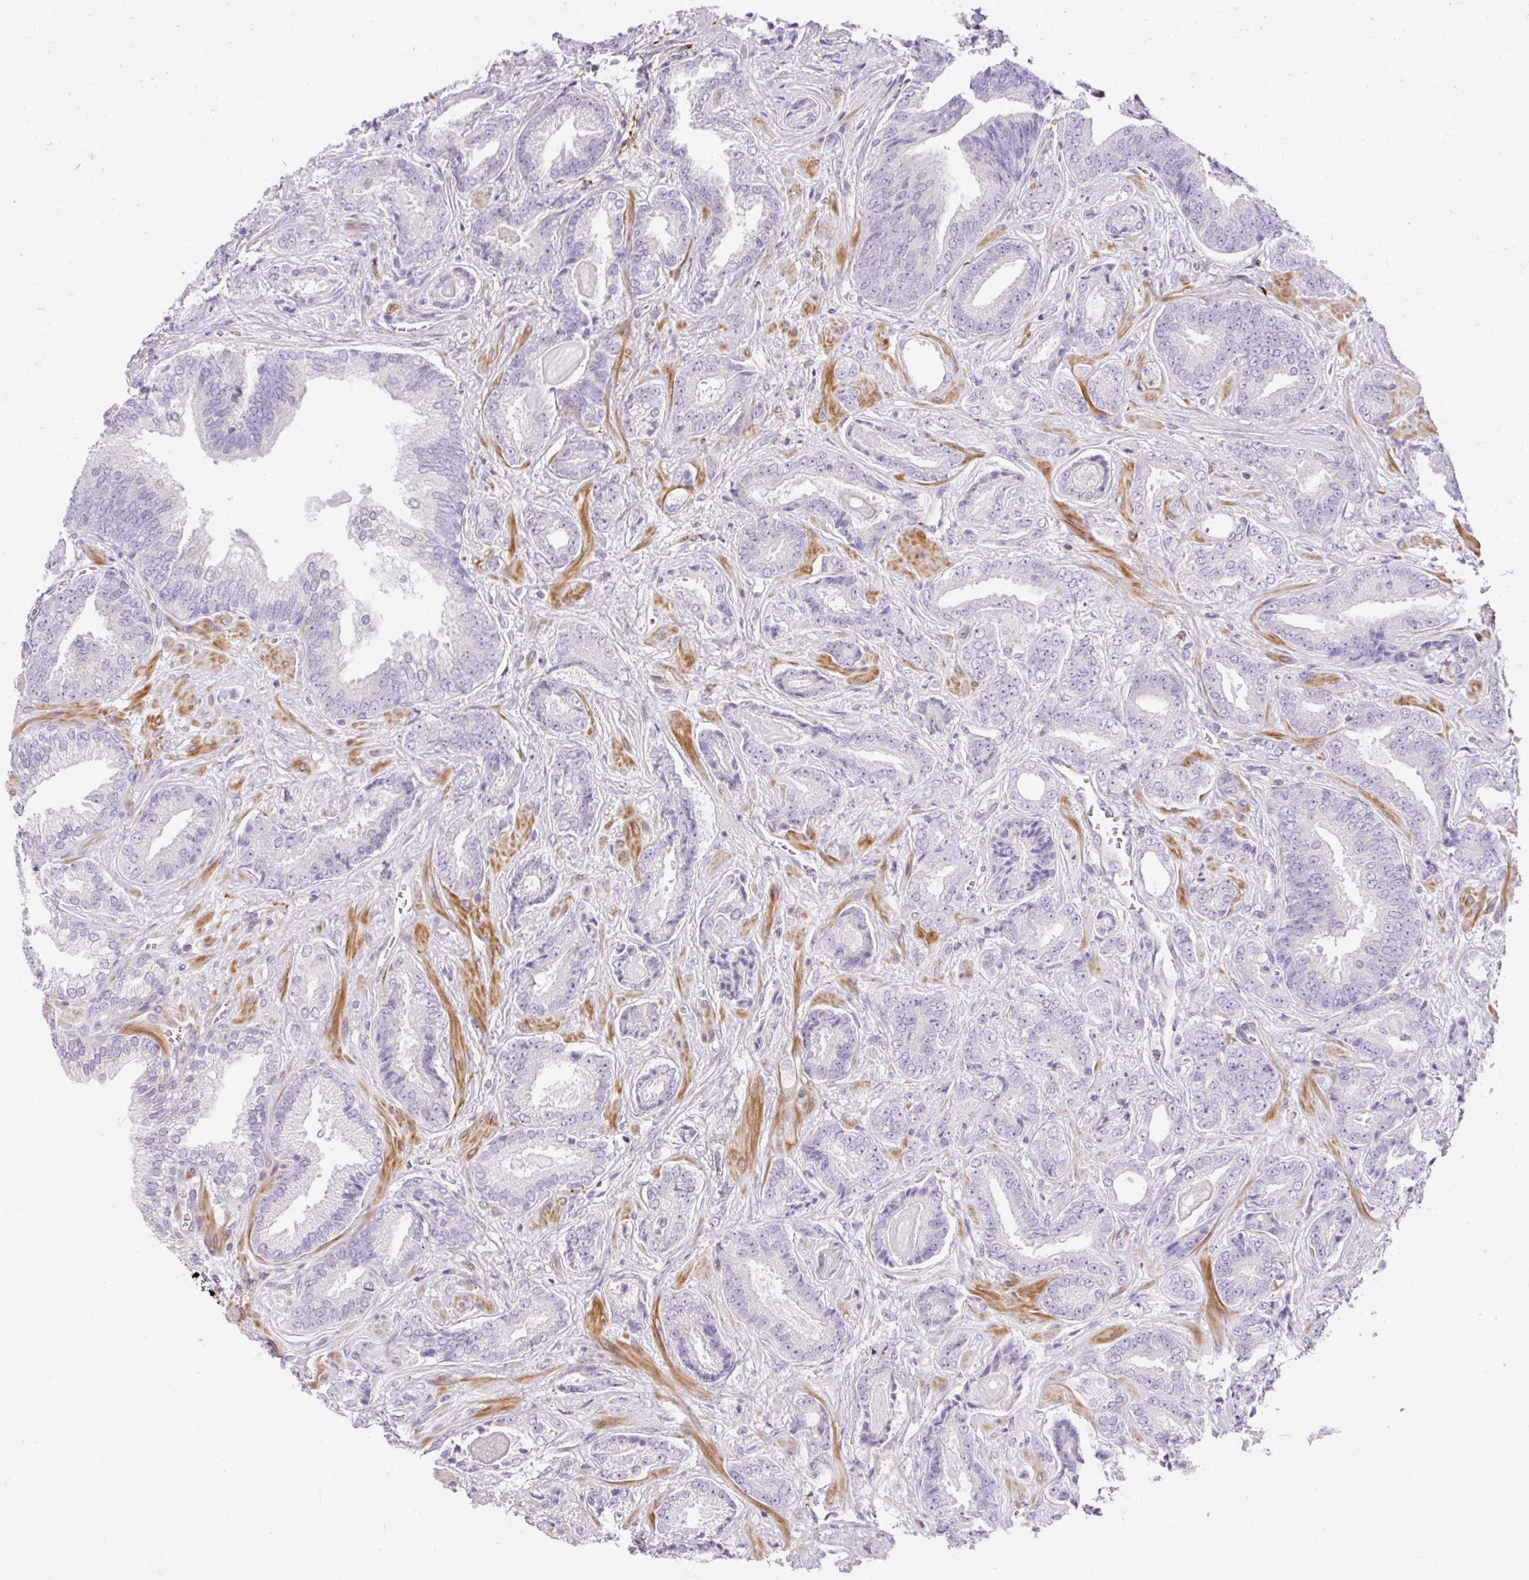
{"staining": {"intensity": "negative", "quantity": "none", "location": "none"}, "tissue": "prostate cancer", "cell_type": "Tumor cells", "image_type": "cancer", "snomed": [{"axis": "morphology", "description": "Adenocarcinoma, Low grade"}, {"axis": "topography", "description": "Prostate"}], "caption": "Immunohistochemistry (IHC) of human prostate cancer displays no expression in tumor cells.", "gene": "CORO7-PAM16", "patient": {"sex": "male", "age": 62}}